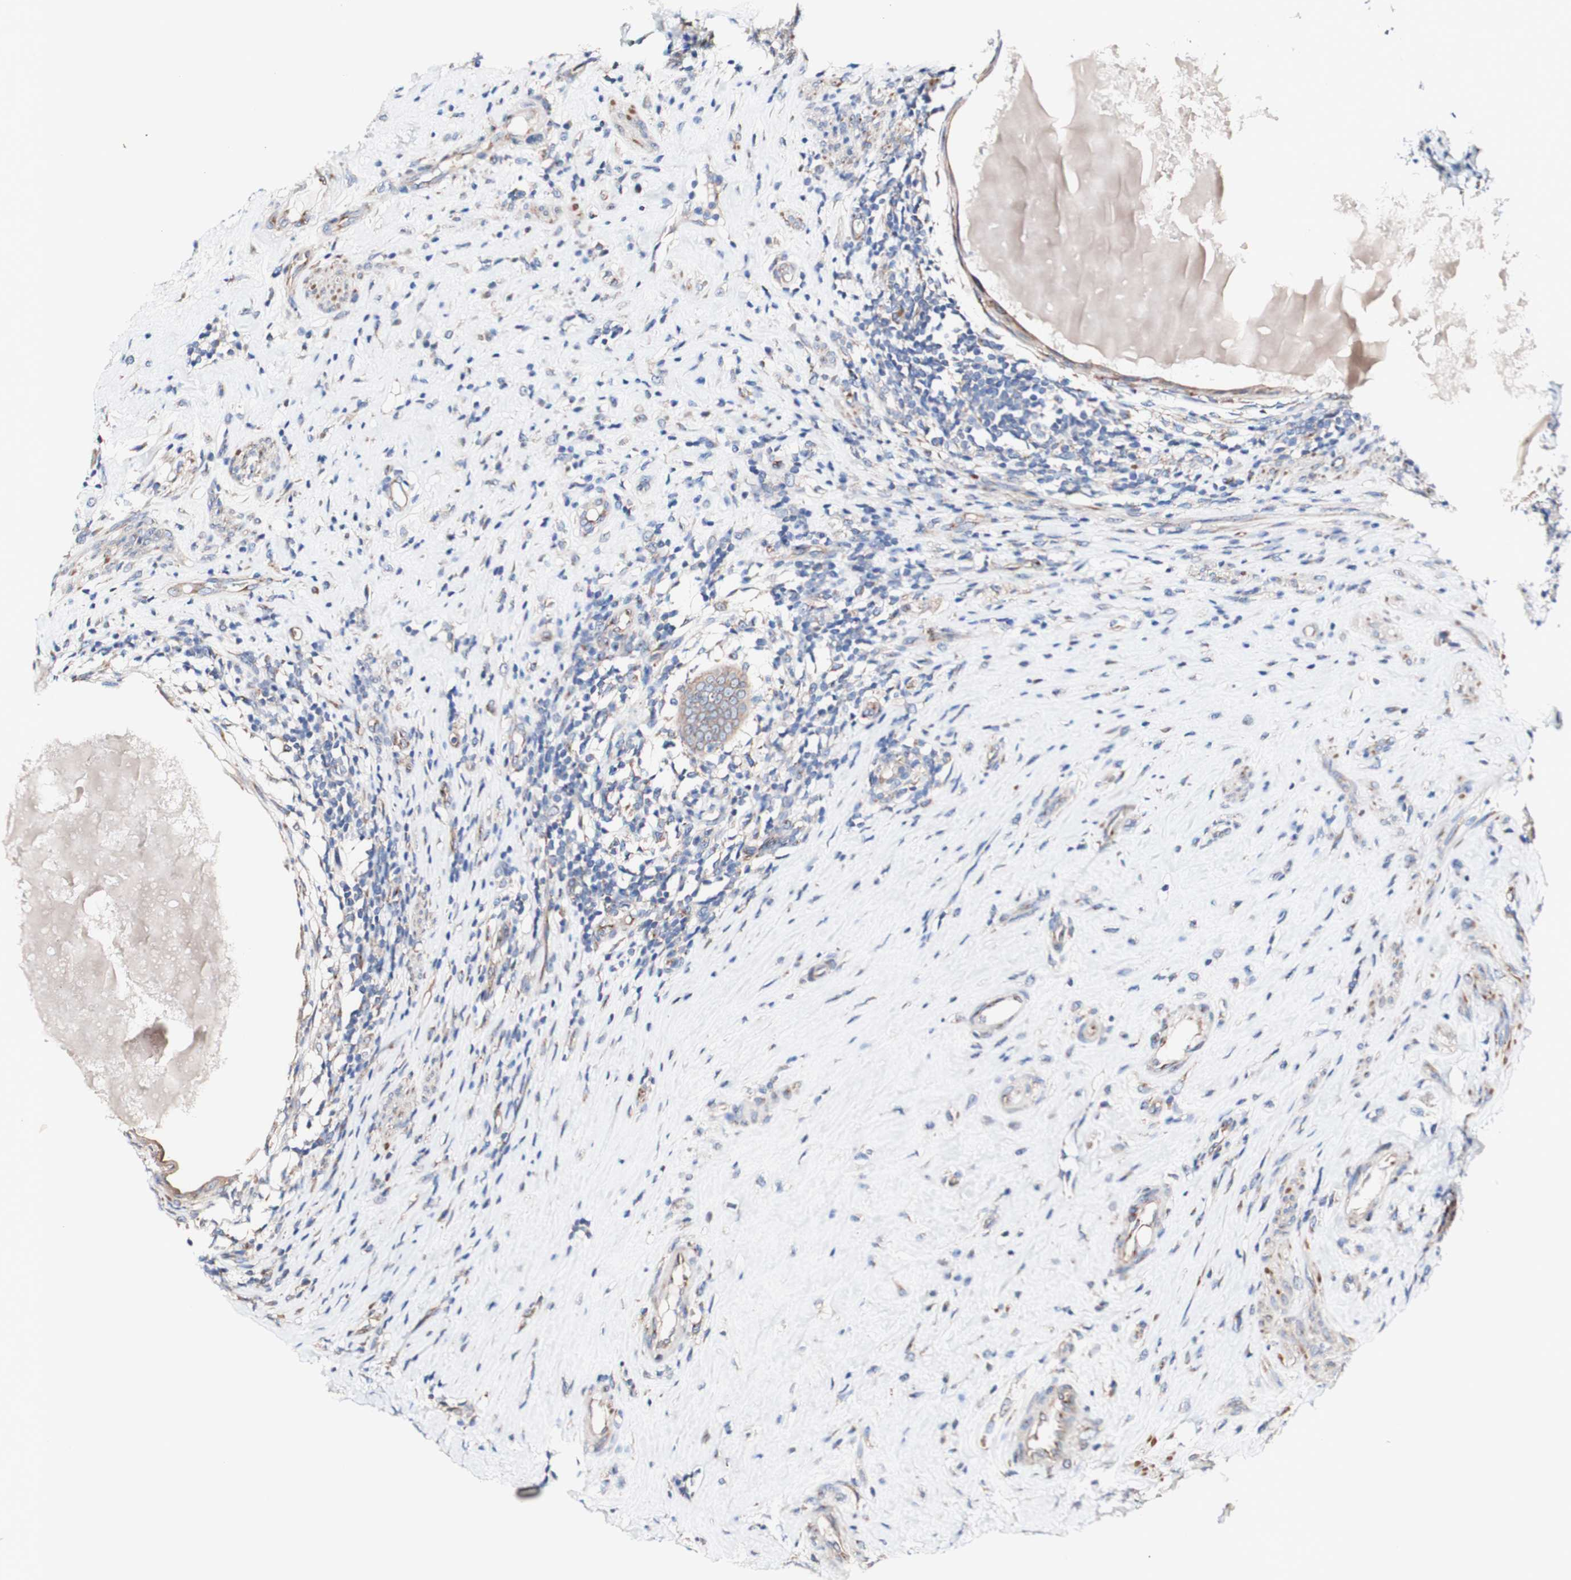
{"staining": {"intensity": "moderate", "quantity": "25%-75%", "location": "cytoplasmic/membranous"}, "tissue": "testis cancer", "cell_type": "Tumor cells", "image_type": "cancer", "snomed": [{"axis": "morphology", "description": "Necrosis, NOS"}, {"axis": "morphology", "description": "Carcinoma, Embryonal, NOS"}, {"axis": "topography", "description": "Testis"}], "caption": "Testis cancer (embryonal carcinoma) tissue displays moderate cytoplasmic/membranous positivity in about 25%-75% of tumor cells, visualized by immunohistochemistry. The protein is stained brown, and the nuclei are stained in blue (DAB IHC with brightfield microscopy, high magnification).", "gene": "LRIG3", "patient": {"sex": "male", "age": 19}}